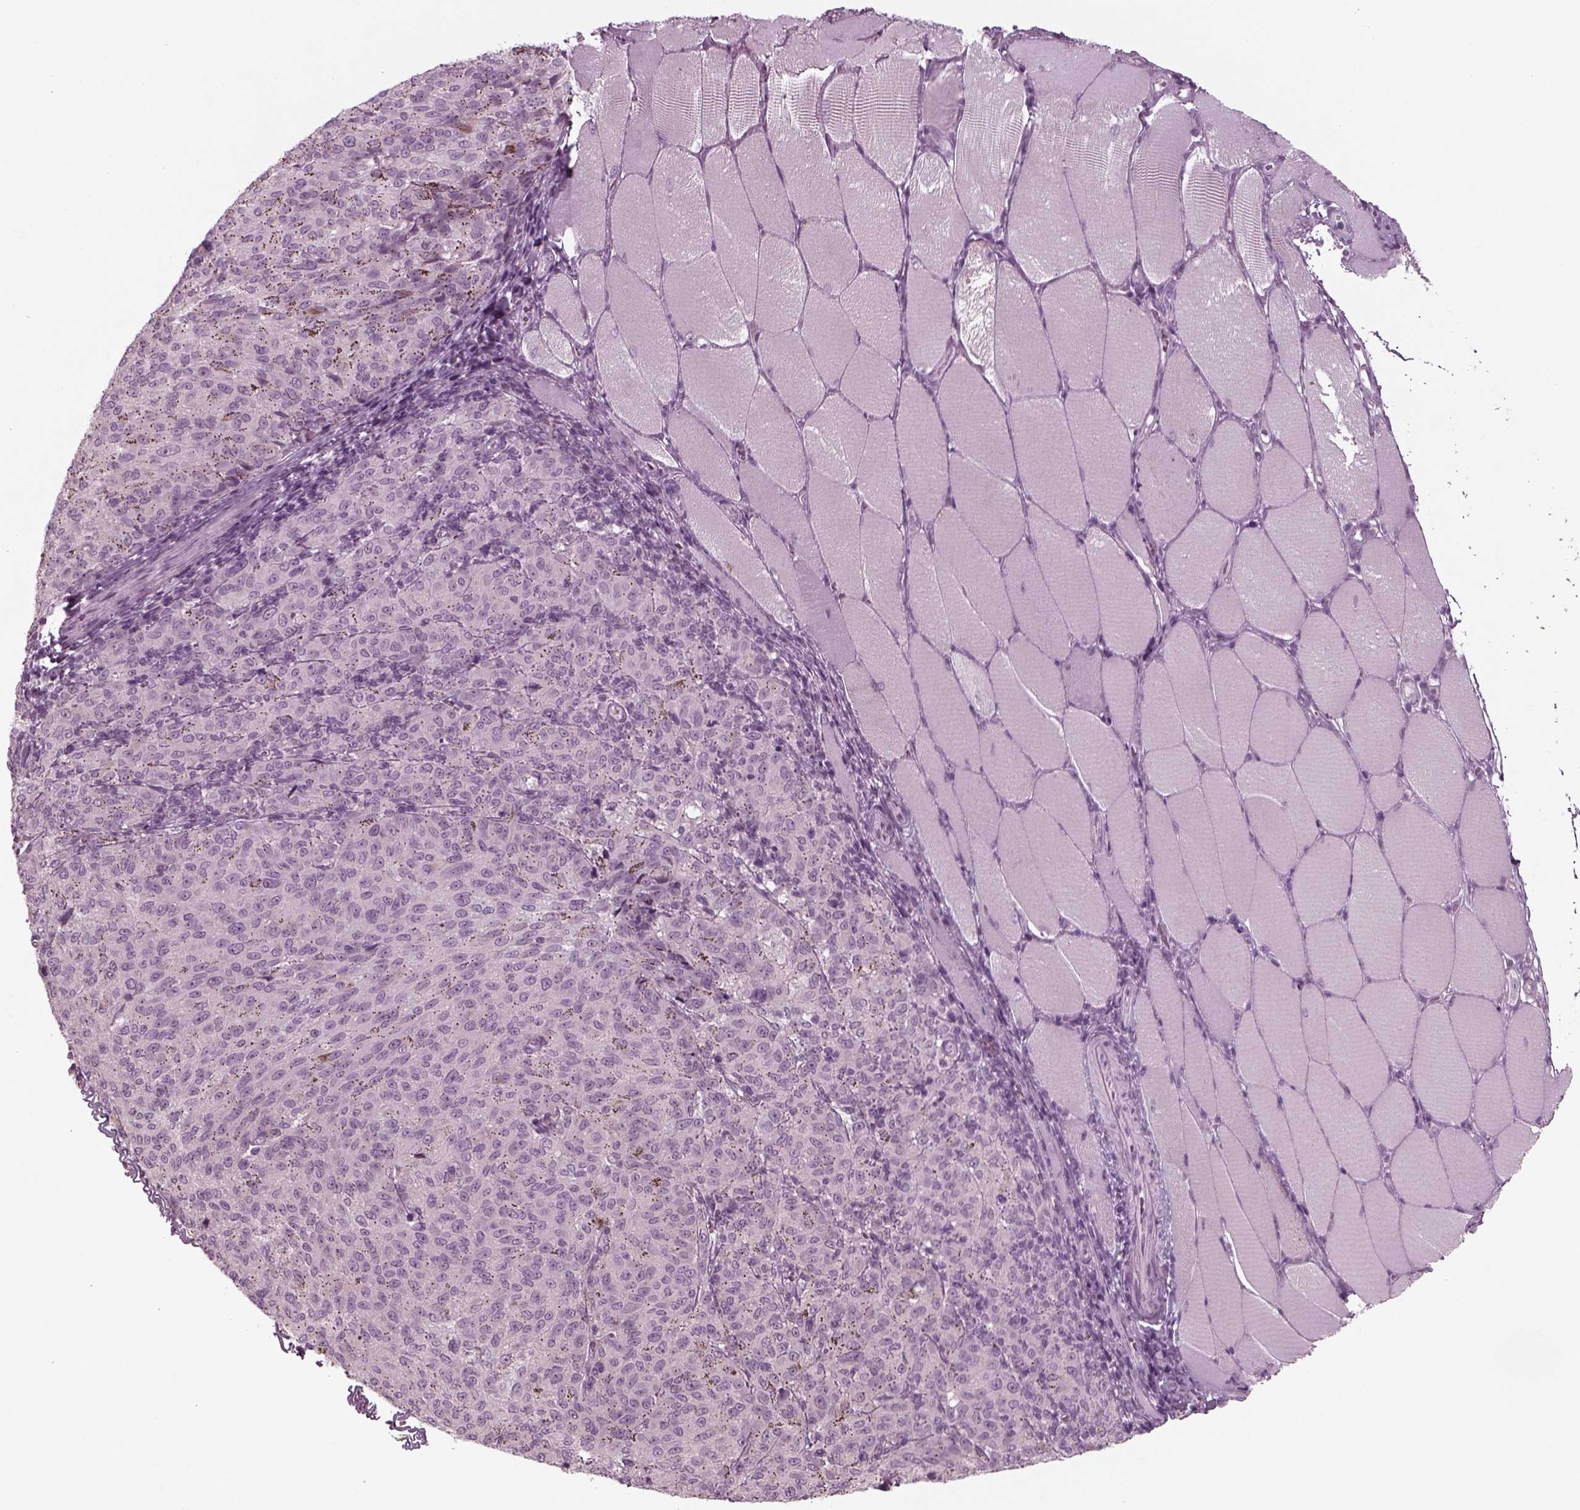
{"staining": {"intensity": "negative", "quantity": "none", "location": "none"}, "tissue": "melanoma", "cell_type": "Tumor cells", "image_type": "cancer", "snomed": [{"axis": "morphology", "description": "Malignant melanoma, NOS"}, {"axis": "topography", "description": "Skin"}], "caption": "Immunohistochemistry of malignant melanoma displays no staining in tumor cells.", "gene": "MGAT4D", "patient": {"sex": "female", "age": 72}}